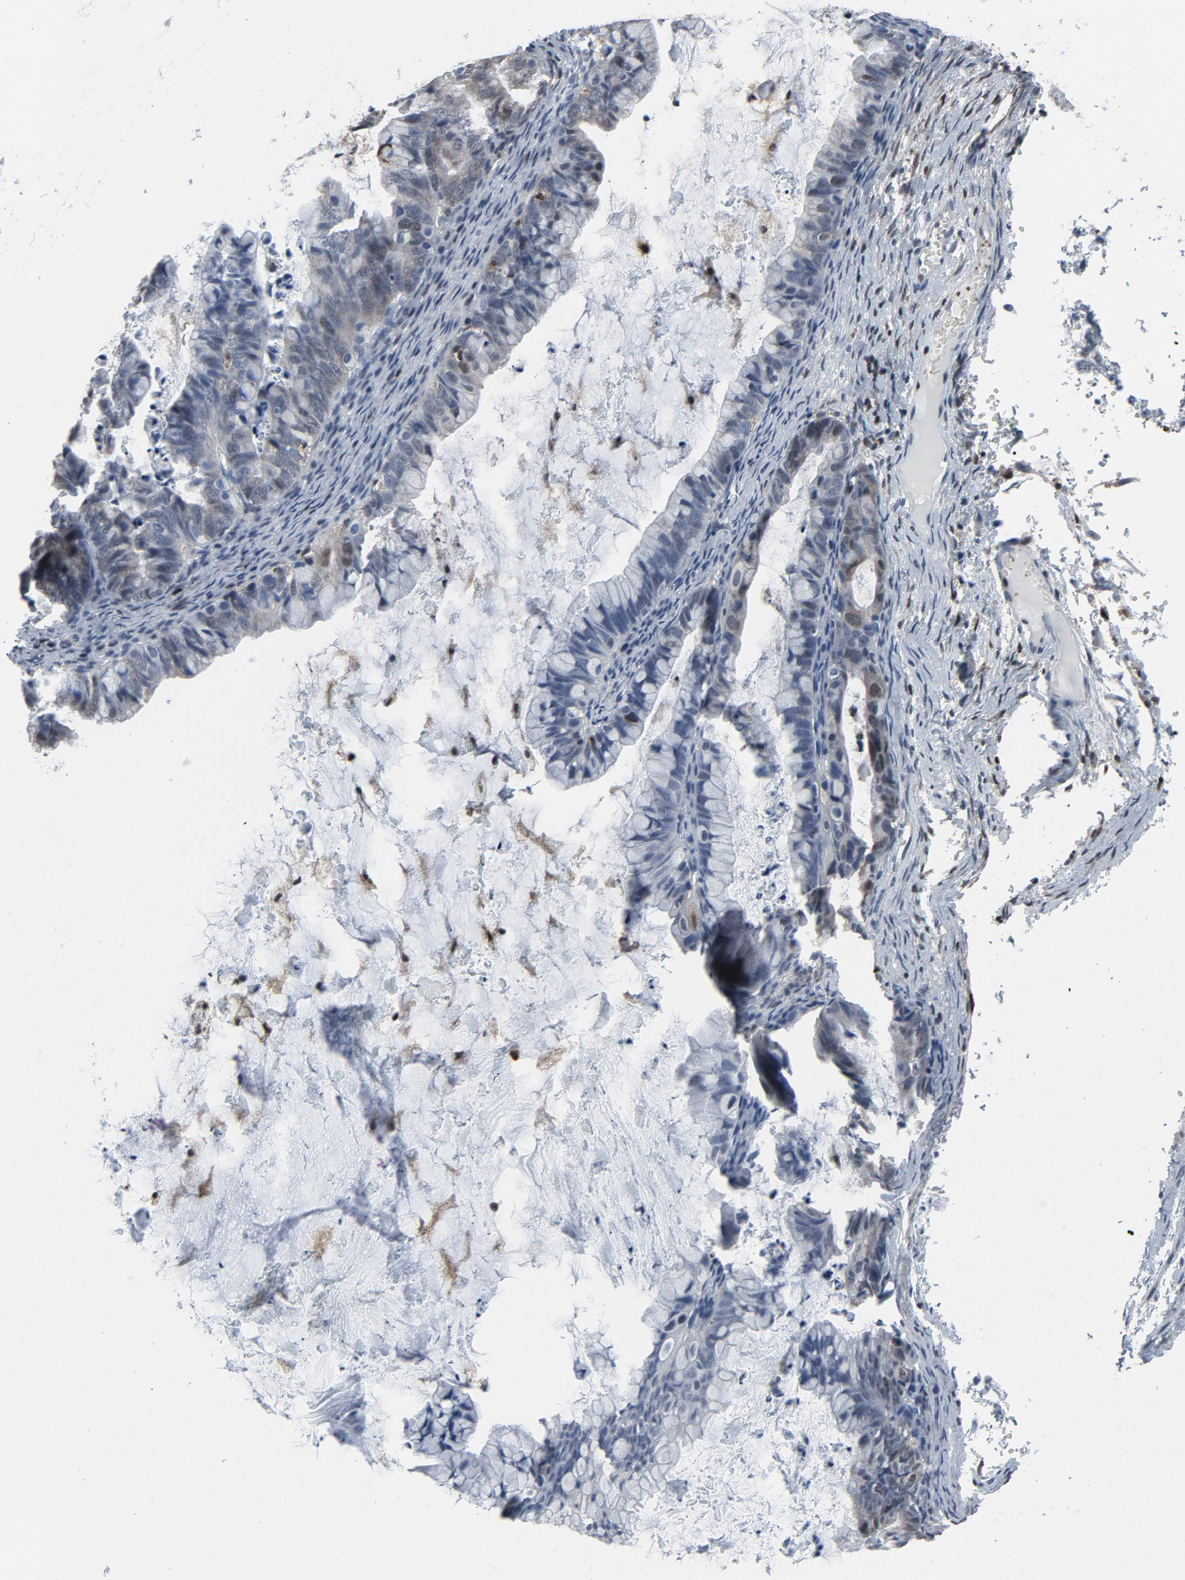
{"staining": {"intensity": "negative", "quantity": "none", "location": "none"}, "tissue": "ovarian cancer", "cell_type": "Tumor cells", "image_type": "cancer", "snomed": [{"axis": "morphology", "description": "Cystadenocarcinoma, mucinous, NOS"}, {"axis": "topography", "description": "Ovary"}], "caption": "Ovarian cancer (mucinous cystadenocarcinoma) stained for a protein using IHC reveals no staining tumor cells.", "gene": "STAT5A", "patient": {"sex": "female", "age": 36}}